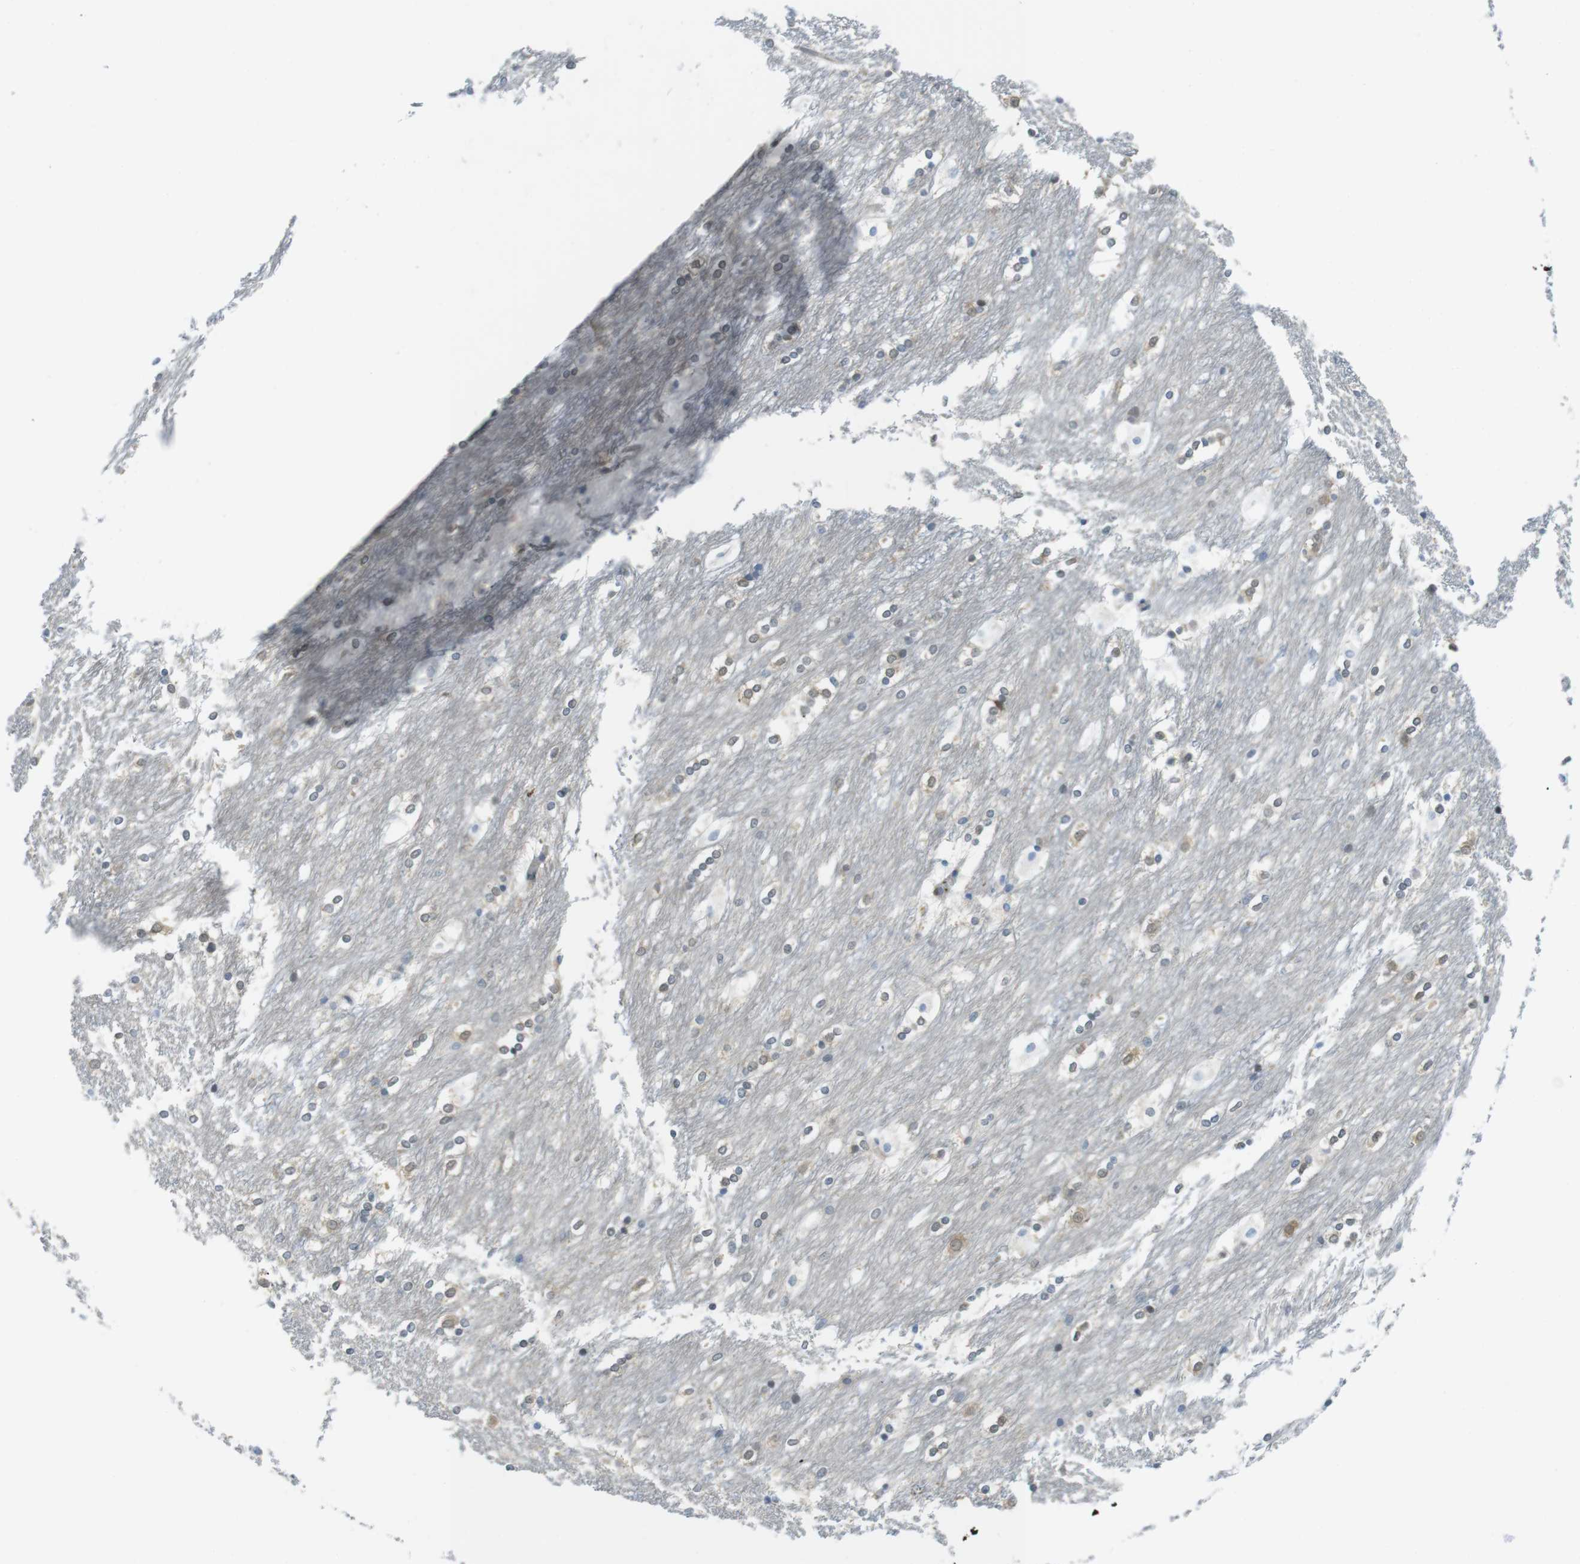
{"staining": {"intensity": "weak", "quantity": "25%-75%", "location": "cytoplasmic/membranous,nuclear"}, "tissue": "caudate", "cell_type": "Glial cells", "image_type": "normal", "snomed": [{"axis": "morphology", "description": "Normal tissue, NOS"}, {"axis": "topography", "description": "Lateral ventricle wall"}], "caption": "Glial cells reveal low levels of weak cytoplasmic/membranous,nuclear positivity in approximately 25%-75% of cells in normal caudate.", "gene": "CASP2", "patient": {"sex": "female", "age": 19}}